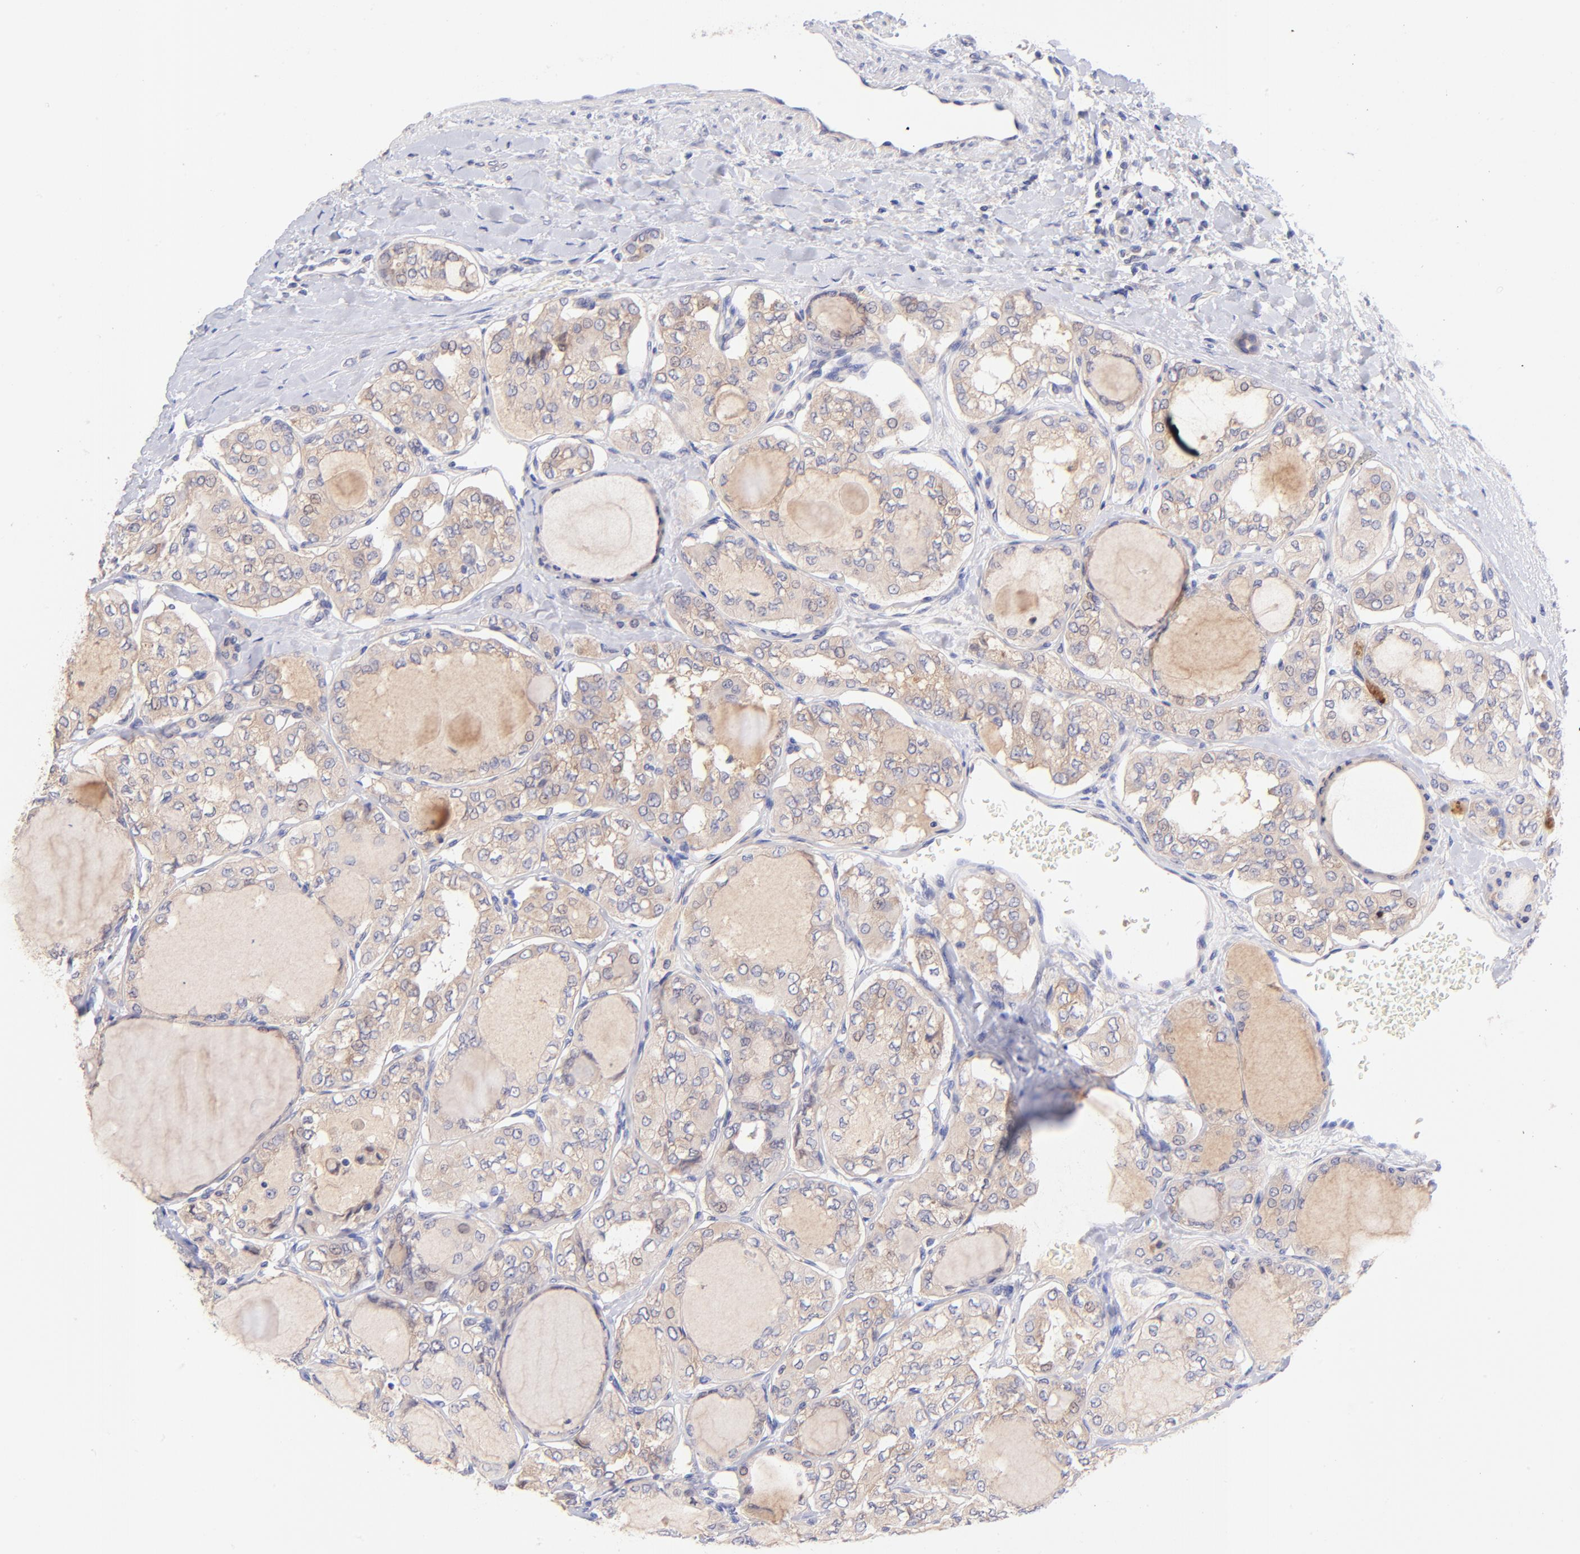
{"staining": {"intensity": "moderate", "quantity": ">75%", "location": "cytoplasmic/membranous"}, "tissue": "thyroid cancer", "cell_type": "Tumor cells", "image_type": "cancer", "snomed": [{"axis": "morphology", "description": "Papillary adenocarcinoma, NOS"}, {"axis": "topography", "description": "Thyroid gland"}], "caption": "A brown stain labels moderate cytoplasmic/membranous expression of a protein in thyroid cancer tumor cells.", "gene": "RPL11", "patient": {"sex": "male", "age": 20}}